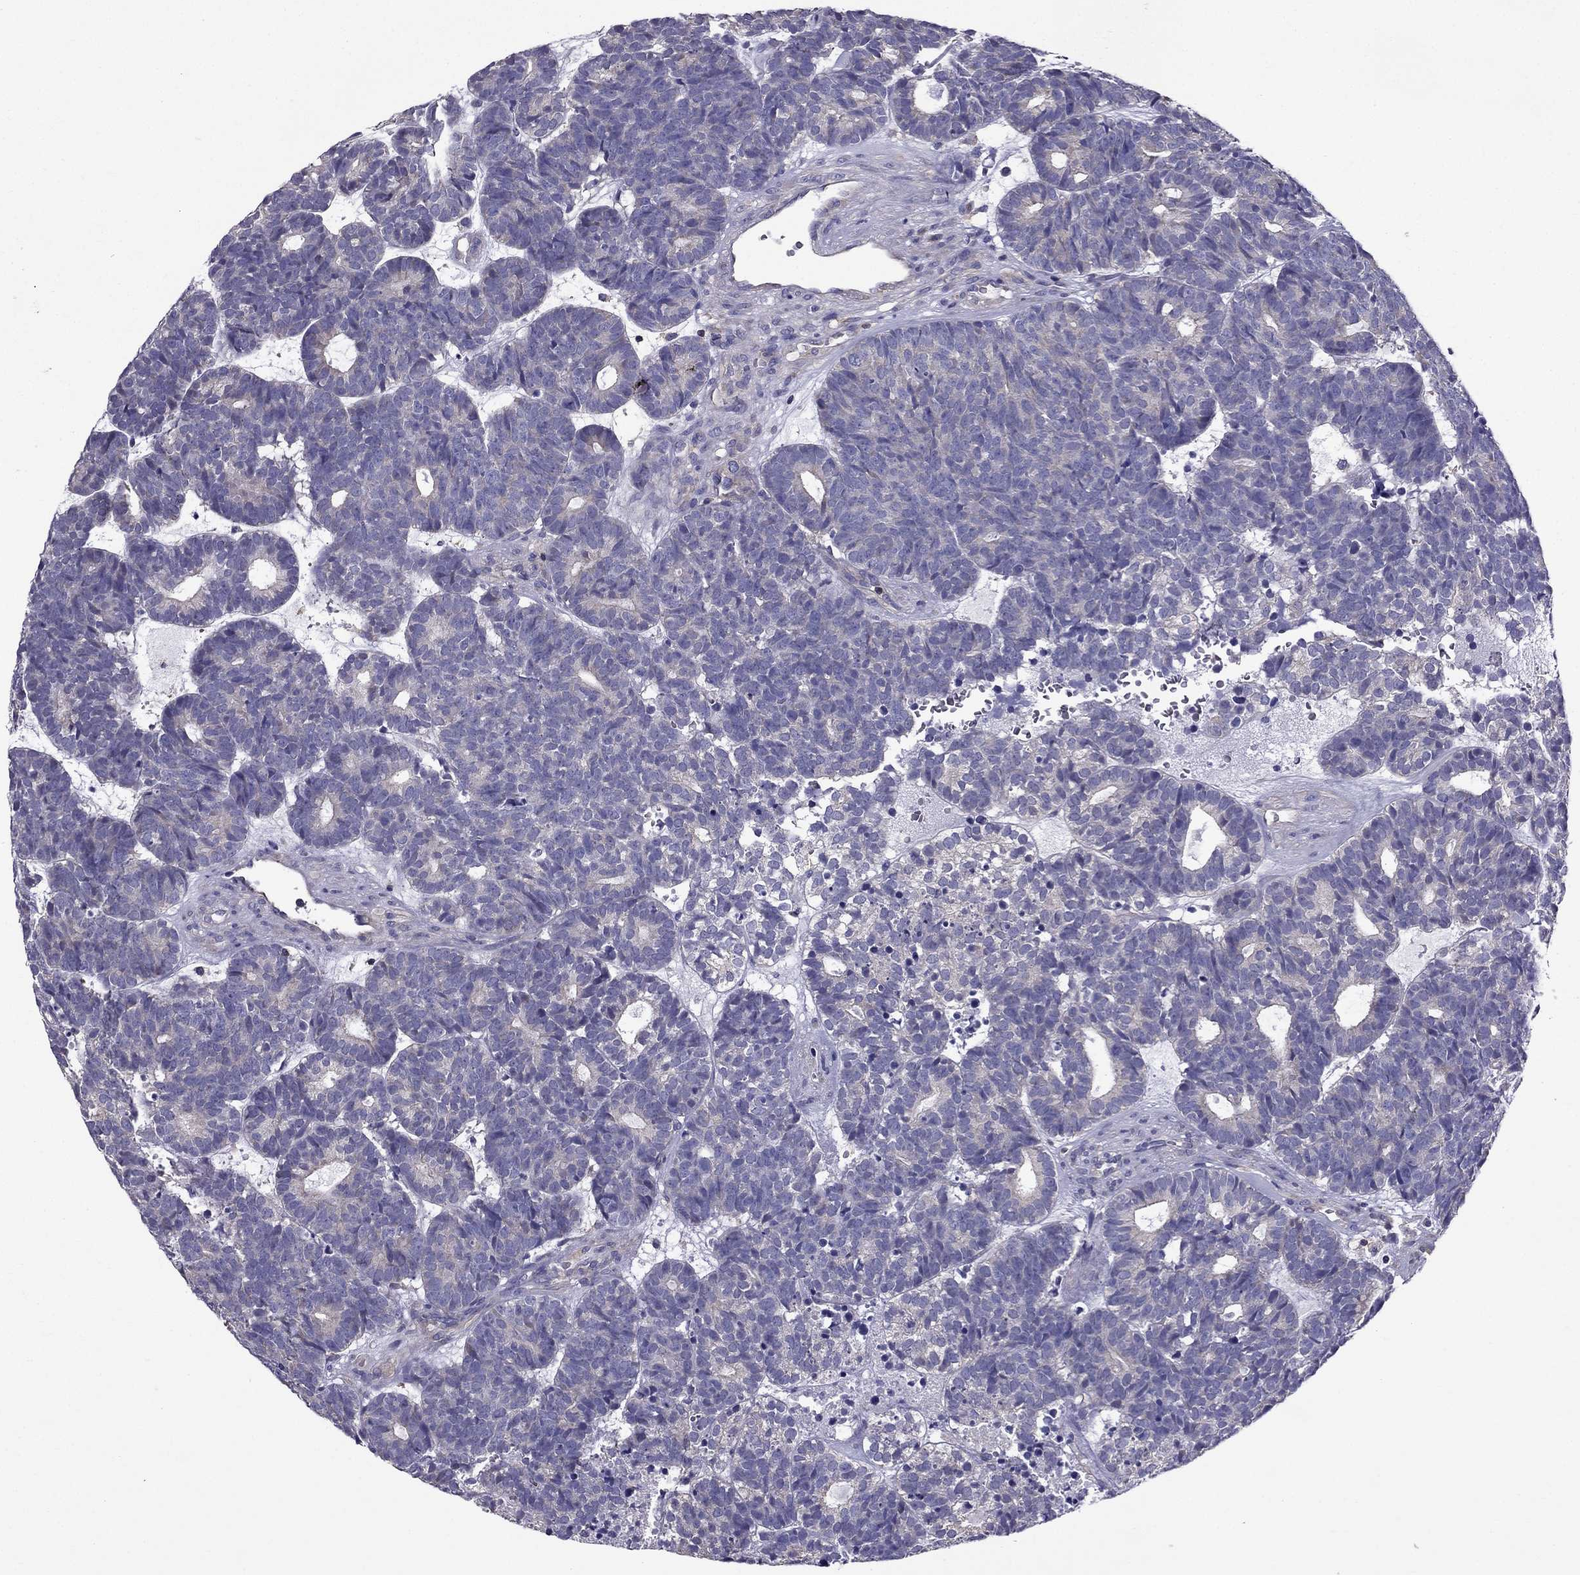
{"staining": {"intensity": "negative", "quantity": "none", "location": "none"}, "tissue": "head and neck cancer", "cell_type": "Tumor cells", "image_type": "cancer", "snomed": [{"axis": "morphology", "description": "Adenocarcinoma, NOS"}, {"axis": "topography", "description": "Head-Neck"}], "caption": "Immunohistochemistry (IHC) image of neoplastic tissue: human adenocarcinoma (head and neck) stained with DAB (3,3'-diaminobenzidine) exhibits no significant protein staining in tumor cells. (Brightfield microscopy of DAB immunohistochemistry (IHC) at high magnification).", "gene": "AAK1", "patient": {"sex": "female", "age": 81}}